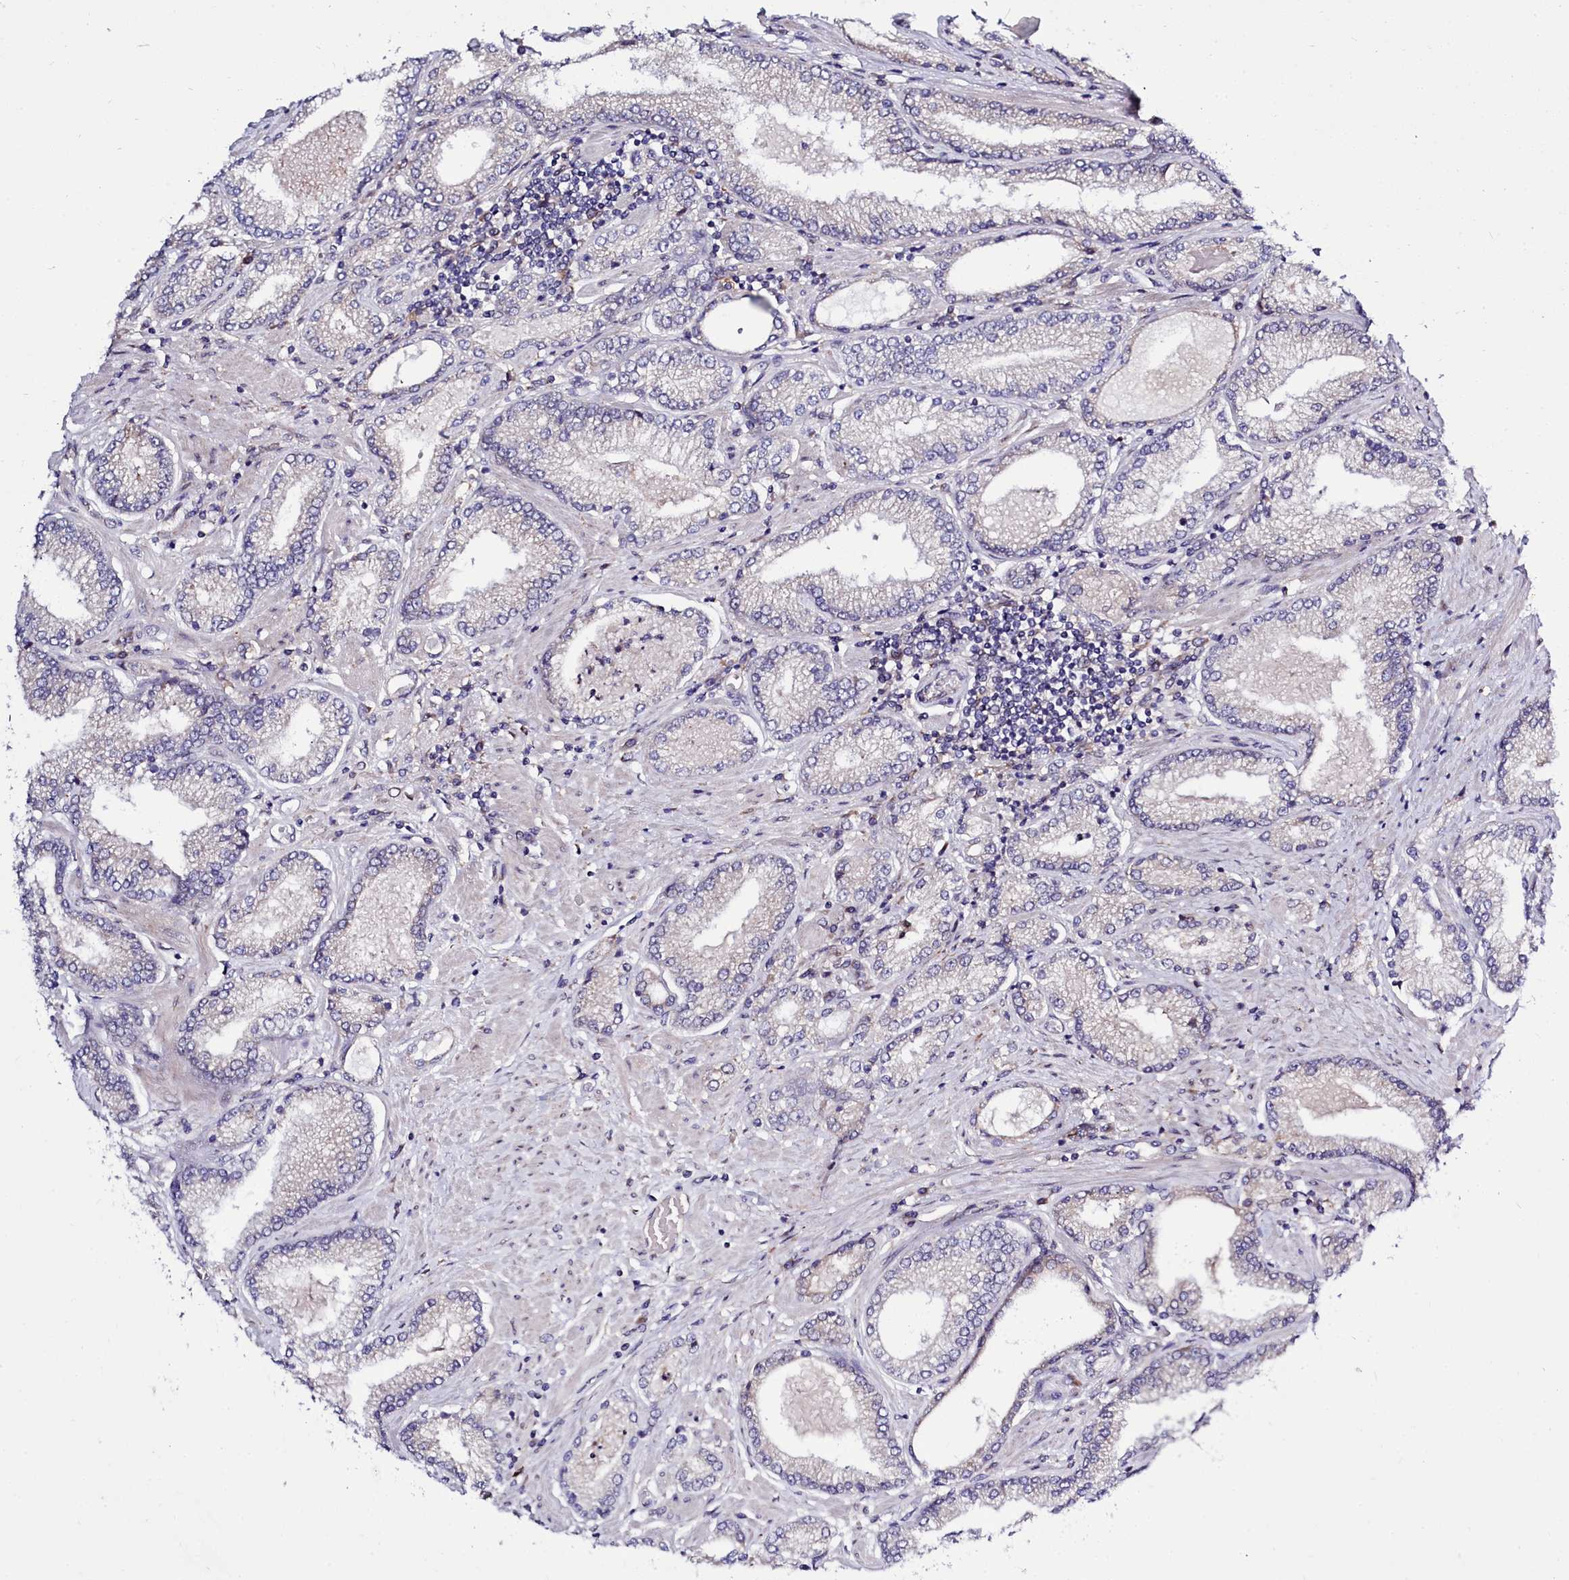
{"staining": {"intensity": "negative", "quantity": "none", "location": "none"}, "tissue": "prostate cancer", "cell_type": "Tumor cells", "image_type": "cancer", "snomed": [{"axis": "morphology", "description": "Adenocarcinoma, High grade"}, {"axis": "topography", "description": "Prostate"}], "caption": "There is no significant positivity in tumor cells of prostate high-grade adenocarcinoma. (Stains: DAB (3,3'-diaminobenzidine) immunohistochemistry with hematoxylin counter stain, Microscopy: brightfield microscopy at high magnification).", "gene": "RAPGEF4", "patient": {"sex": "male", "age": 66}}